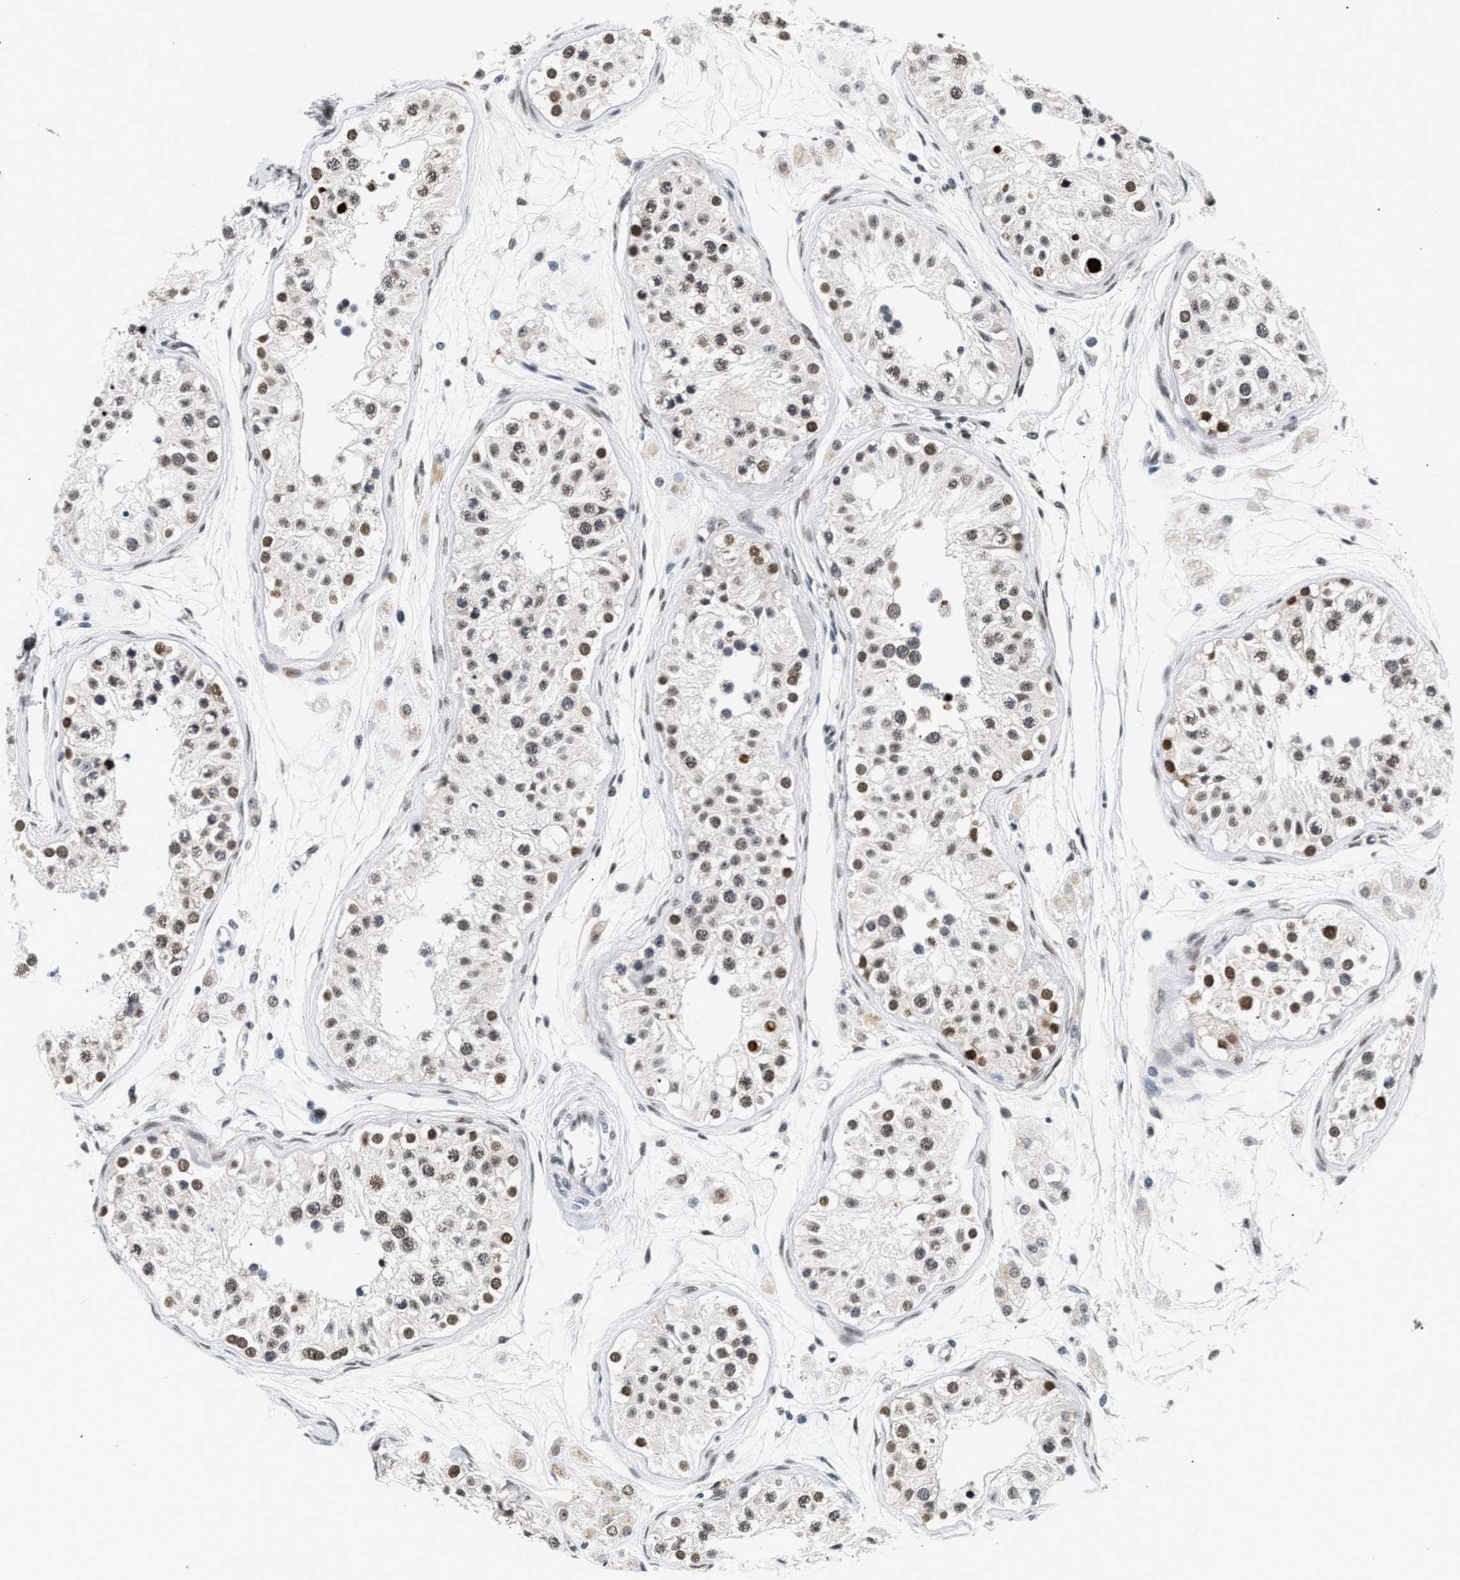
{"staining": {"intensity": "moderate", "quantity": ">75%", "location": "nuclear"}, "tissue": "testis", "cell_type": "Cells in seminiferous ducts", "image_type": "normal", "snomed": [{"axis": "morphology", "description": "Normal tissue, NOS"}, {"axis": "morphology", "description": "Adenocarcinoma, metastatic, NOS"}, {"axis": "topography", "description": "Testis"}], "caption": "A high-resolution photomicrograph shows immunohistochemistry staining of normal testis, which shows moderate nuclear positivity in approximately >75% of cells in seminiferous ducts. (Stains: DAB (3,3'-diaminobenzidine) in brown, nuclei in blue, Microscopy: brightfield microscopy at high magnification).", "gene": "THOC1", "patient": {"sex": "male", "age": 26}}